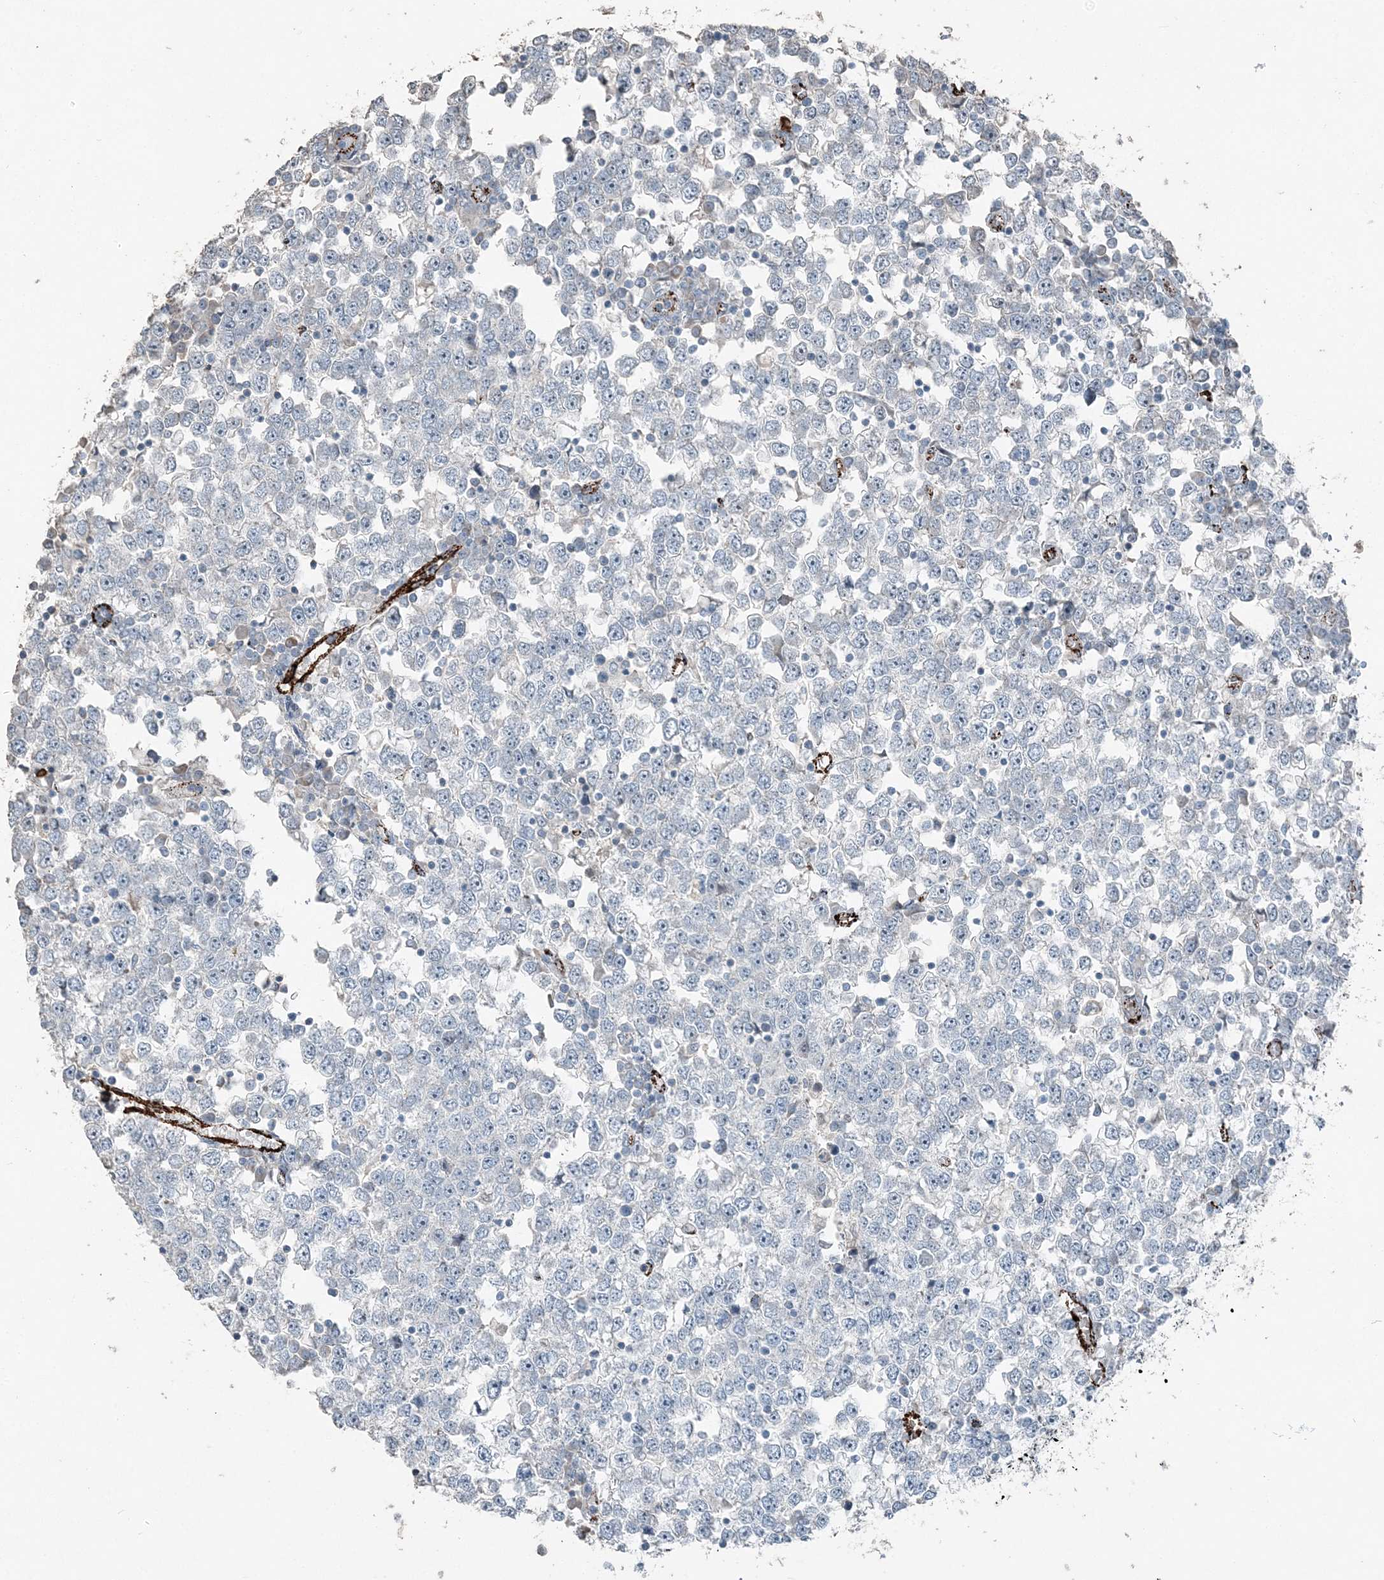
{"staining": {"intensity": "negative", "quantity": "none", "location": "none"}, "tissue": "testis cancer", "cell_type": "Tumor cells", "image_type": "cancer", "snomed": [{"axis": "morphology", "description": "Seminoma, NOS"}, {"axis": "topography", "description": "Testis"}], "caption": "IHC of testis cancer demonstrates no positivity in tumor cells.", "gene": "ELOVL7", "patient": {"sex": "male", "age": 65}}